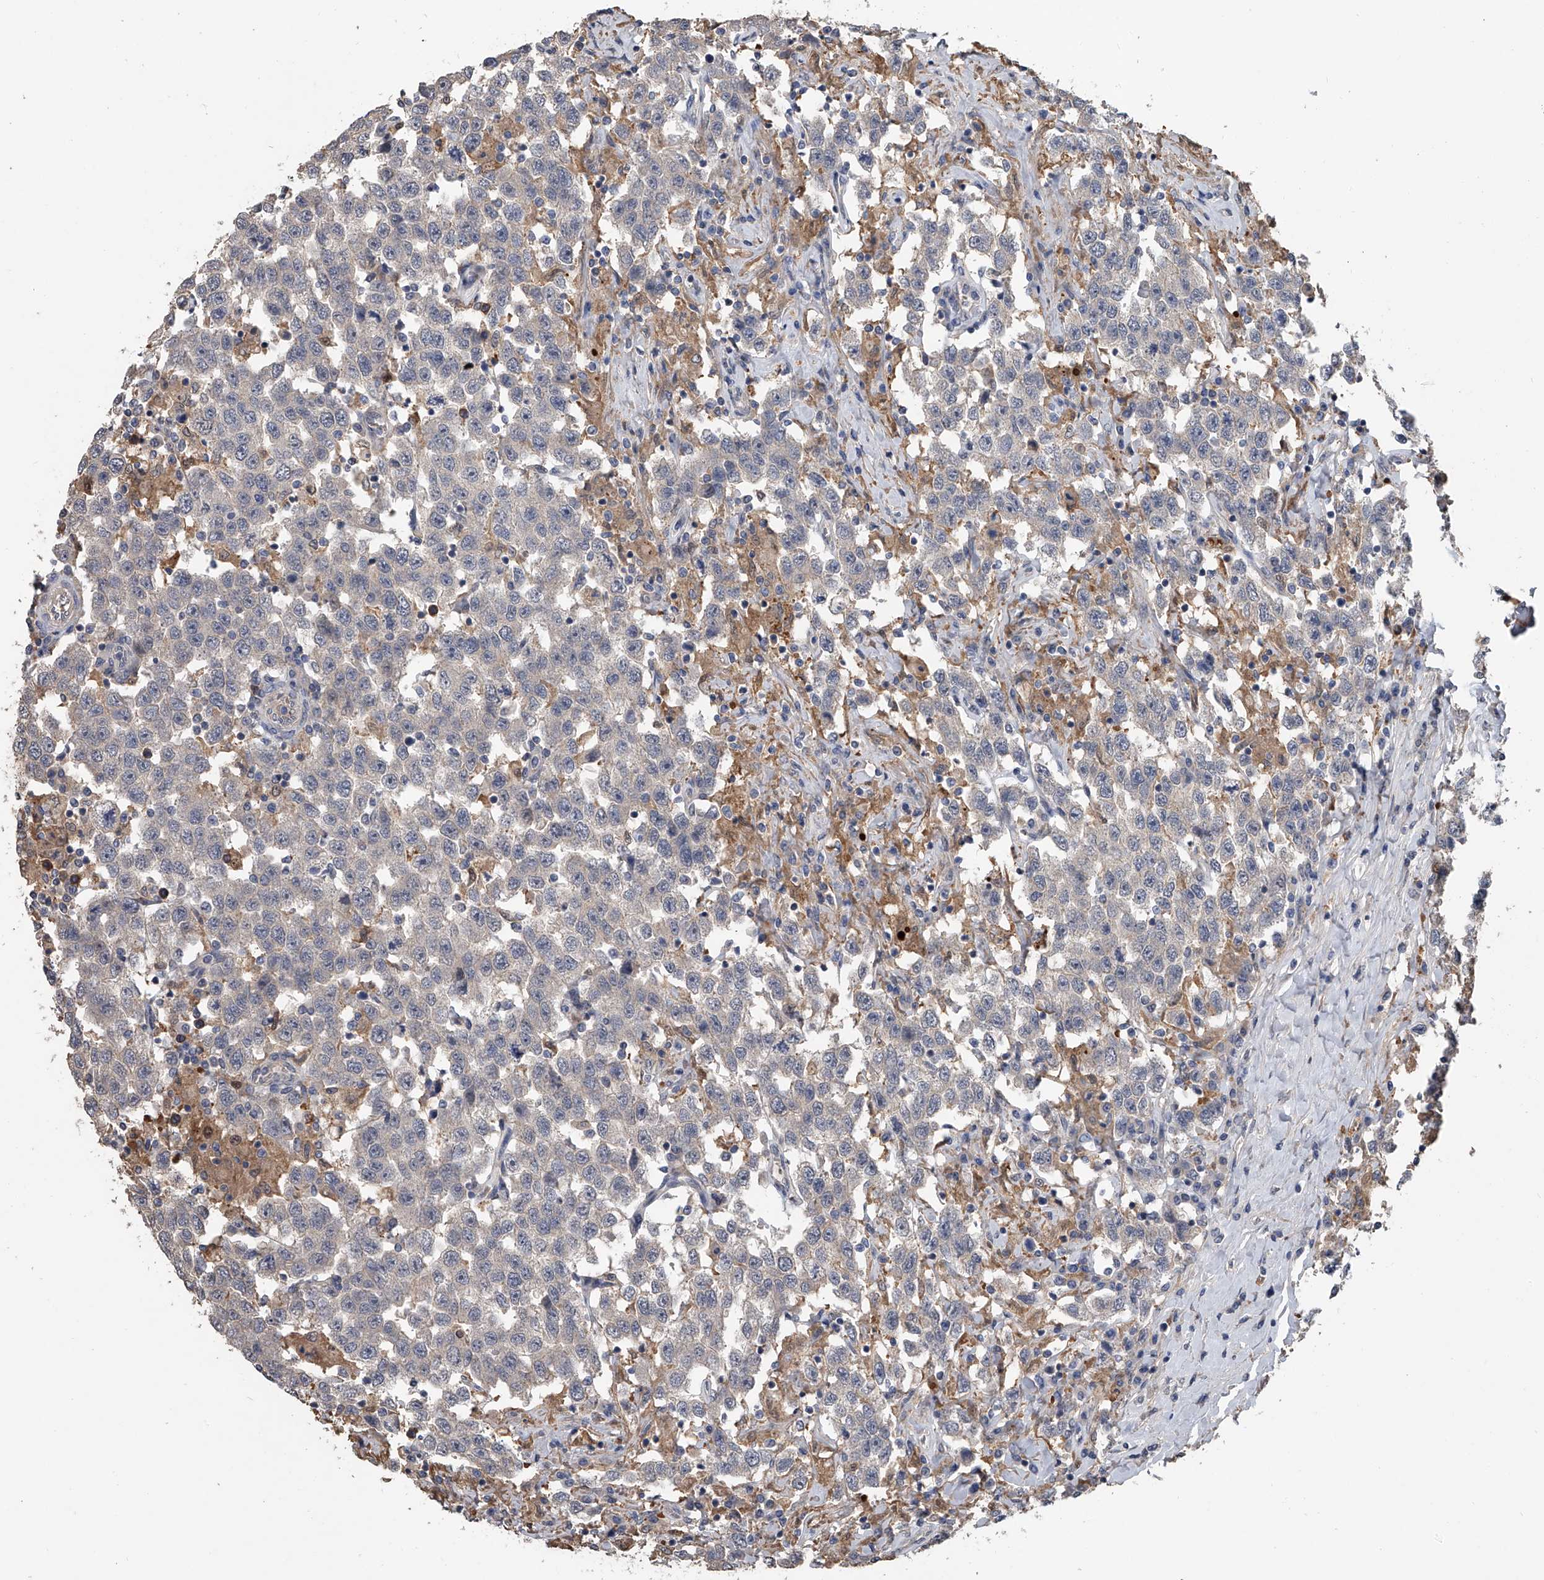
{"staining": {"intensity": "negative", "quantity": "none", "location": "none"}, "tissue": "testis cancer", "cell_type": "Tumor cells", "image_type": "cancer", "snomed": [{"axis": "morphology", "description": "Seminoma, NOS"}, {"axis": "topography", "description": "Testis"}], "caption": "This photomicrograph is of testis cancer stained with immunohistochemistry (IHC) to label a protein in brown with the nuclei are counter-stained blue. There is no staining in tumor cells.", "gene": "DOCK9", "patient": {"sex": "male", "age": 41}}